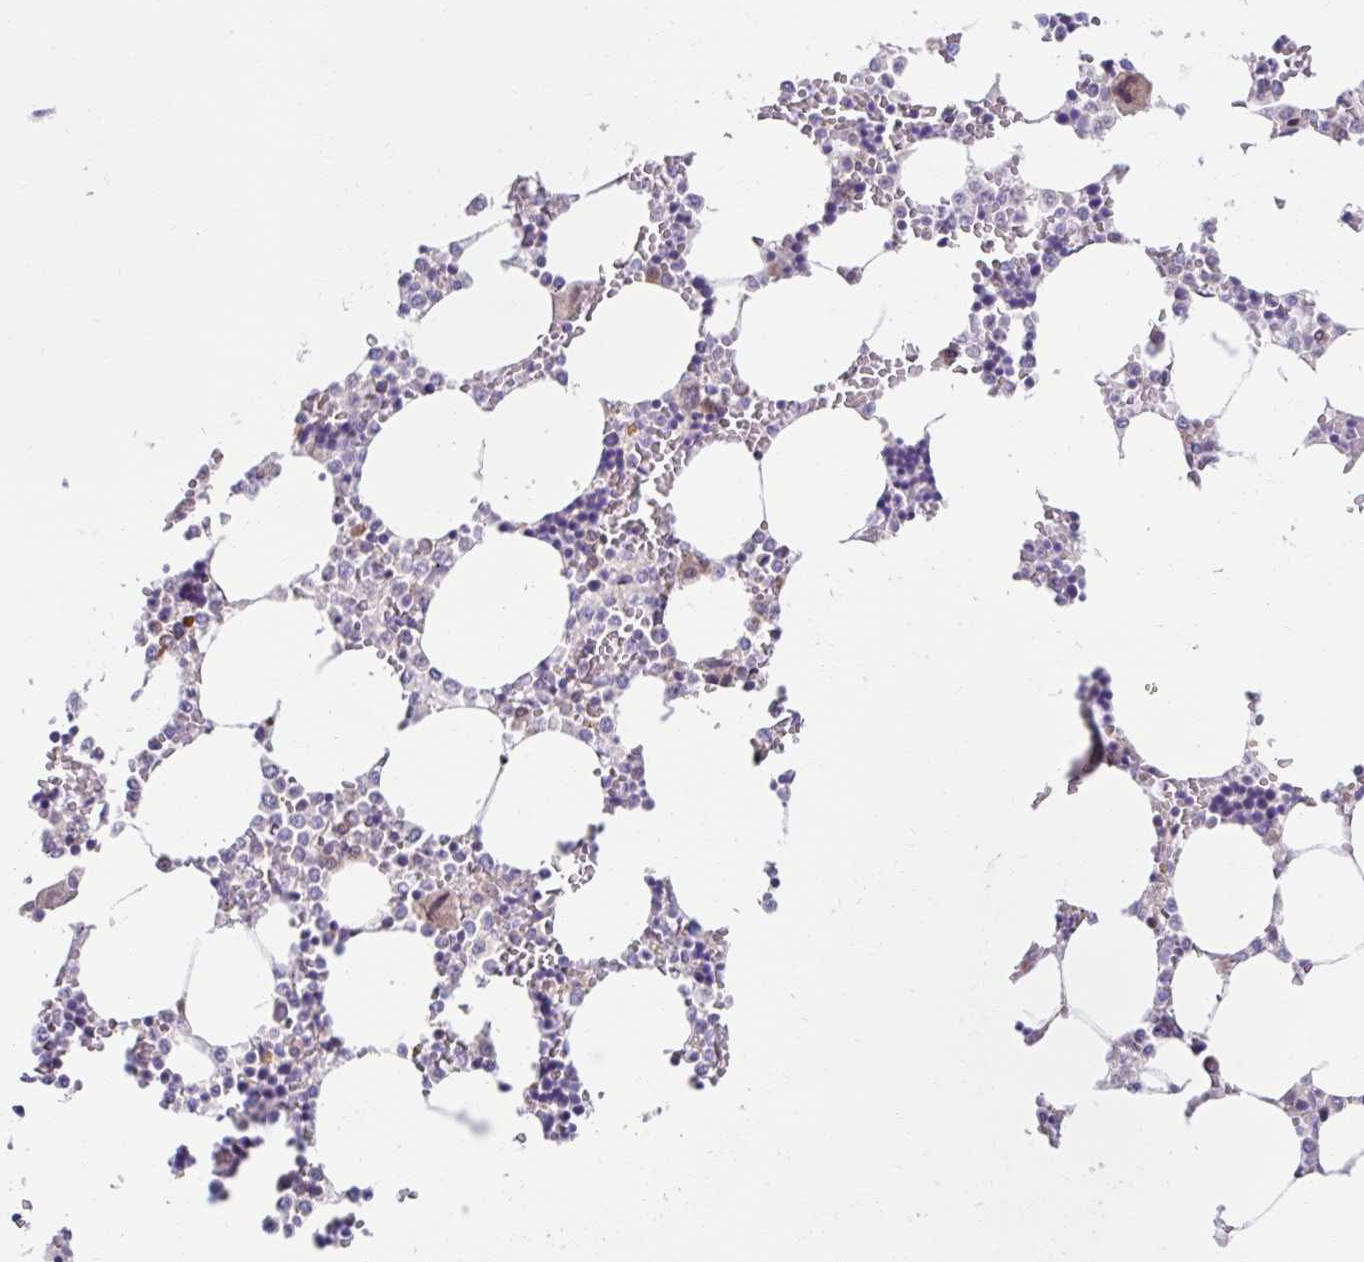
{"staining": {"intensity": "negative", "quantity": "none", "location": "none"}, "tissue": "bone marrow", "cell_type": "Hematopoietic cells", "image_type": "normal", "snomed": [{"axis": "morphology", "description": "Normal tissue, NOS"}, {"axis": "topography", "description": "Bone marrow"}], "caption": "Immunohistochemistry (IHC) image of benign human bone marrow stained for a protein (brown), which reveals no staining in hematopoietic cells.", "gene": "NT5C1B", "patient": {"sex": "male", "age": 64}}